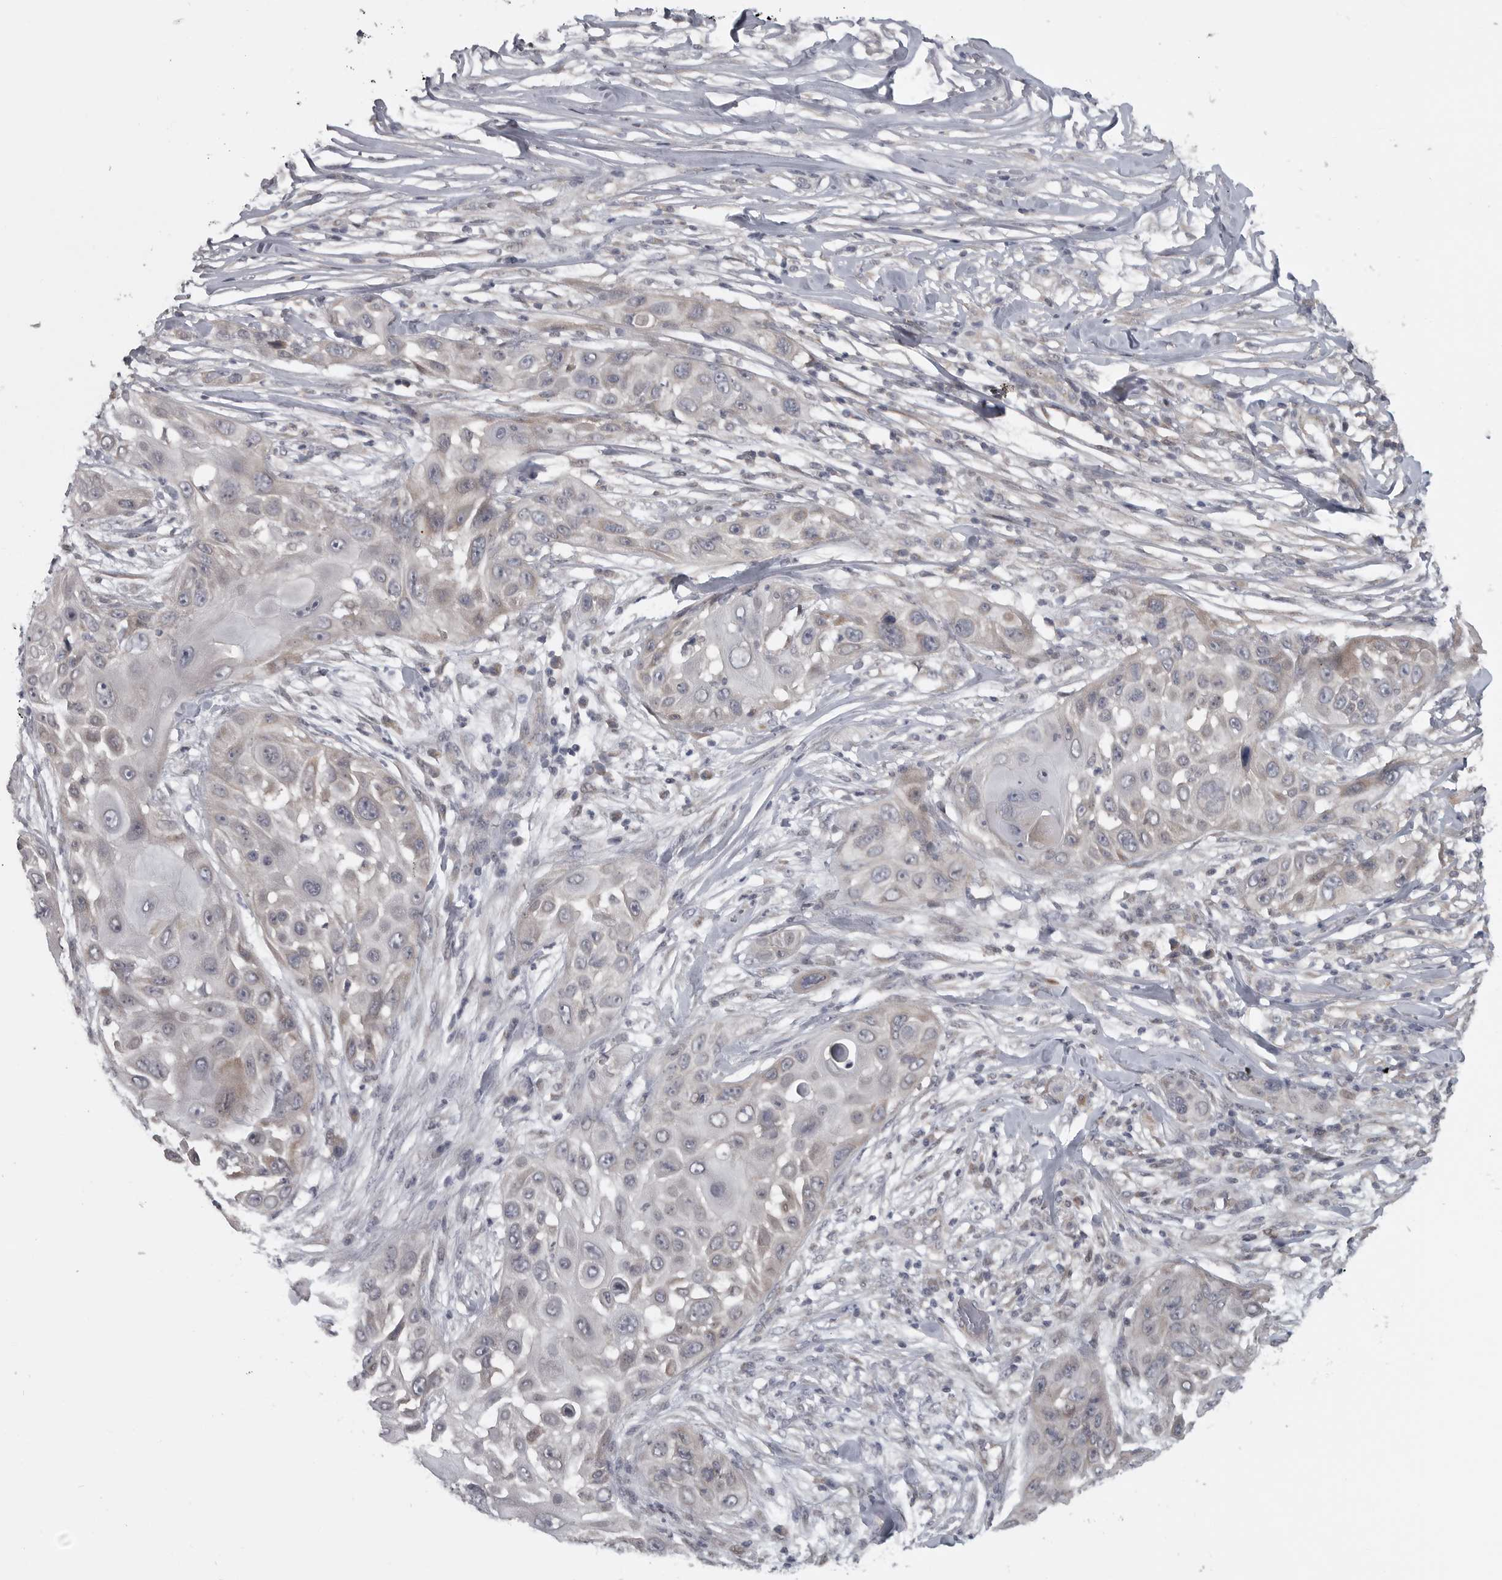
{"staining": {"intensity": "negative", "quantity": "none", "location": "none"}, "tissue": "skin cancer", "cell_type": "Tumor cells", "image_type": "cancer", "snomed": [{"axis": "morphology", "description": "Squamous cell carcinoma, NOS"}, {"axis": "topography", "description": "Skin"}], "caption": "The IHC histopathology image has no significant positivity in tumor cells of skin squamous cell carcinoma tissue.", "gene": "PPP1R9A", "patient": {"sex": "female", "age": 44}}